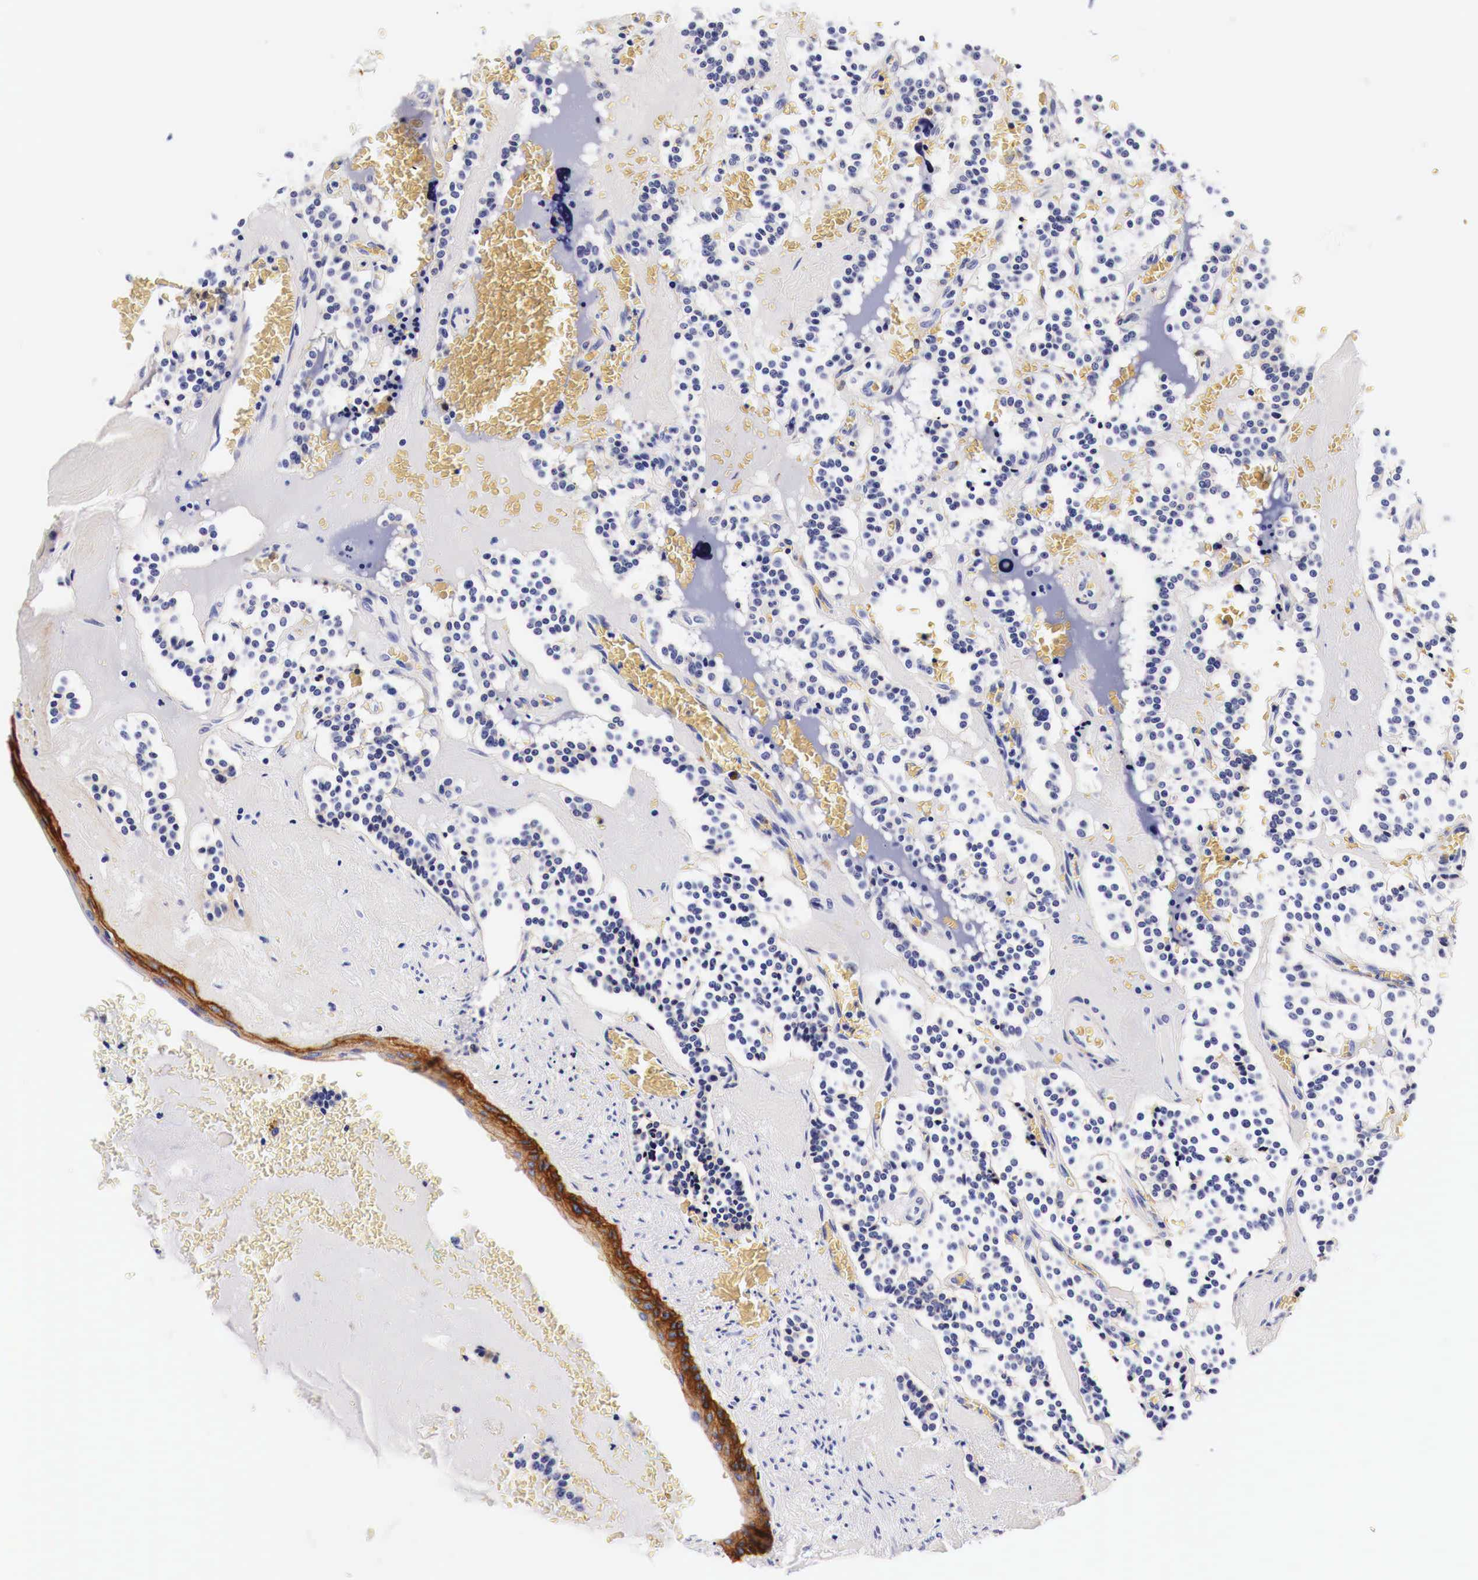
{"staining": {"intensity": "negative", "quantity": "none", "location": "none"}, "tissue": "carcinoid", "cell_type": "Tumor cells", "image_type": "cancer", "snomed": [{"axis": "morphology", "description": "Carcinoid, malignant, NOS"}, {"axis": "topography", "description": "Bronchus"}], "caption": "The histopathology image demonstrates no significant staining in tumor cells of carcinoid (malignant).", "gene": "EGFR", "patient": {"sex": "male", "age": 55}}